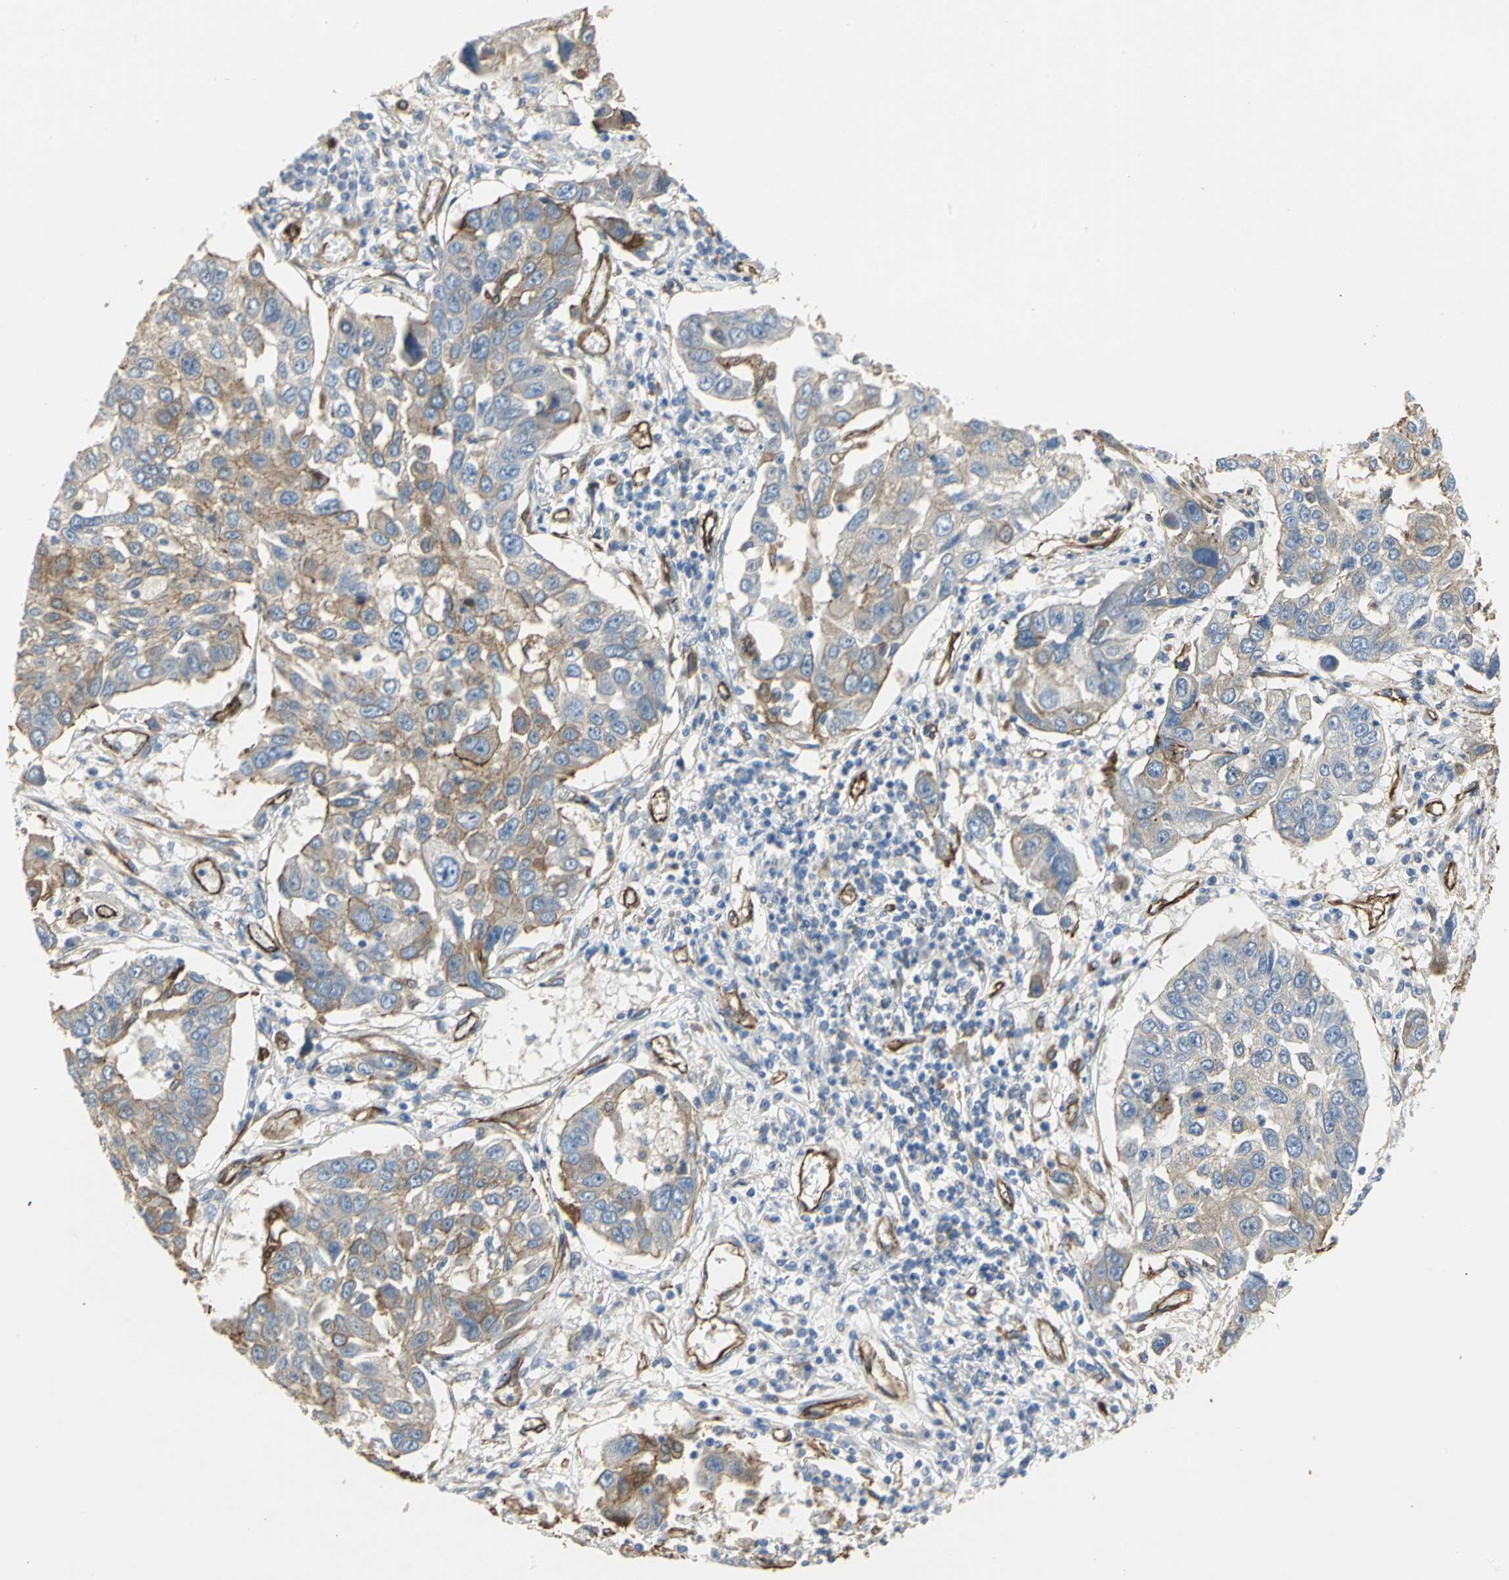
{"staining": {"intensity": "moderate", "quantity": "25%-75%", "location": "cytoplasmic/membranous"}, "tissue": "lung cancer", "cell_type": "Tumor cells", "image_type": "cancer", "snomed": [{"axis": "morphology", "description": "Squamous cell carcinoma, NOS"}, {"axis": "topography", "description": "Lung"}], "caption": "Moderate cytoplasmic/membranous positivity for a protein is identified in about 25%-75% of tumor cells of lung cancer using immunohistochemistry.", "gene": "FLNB", "patient": {"sex": "male", "age": 71}}